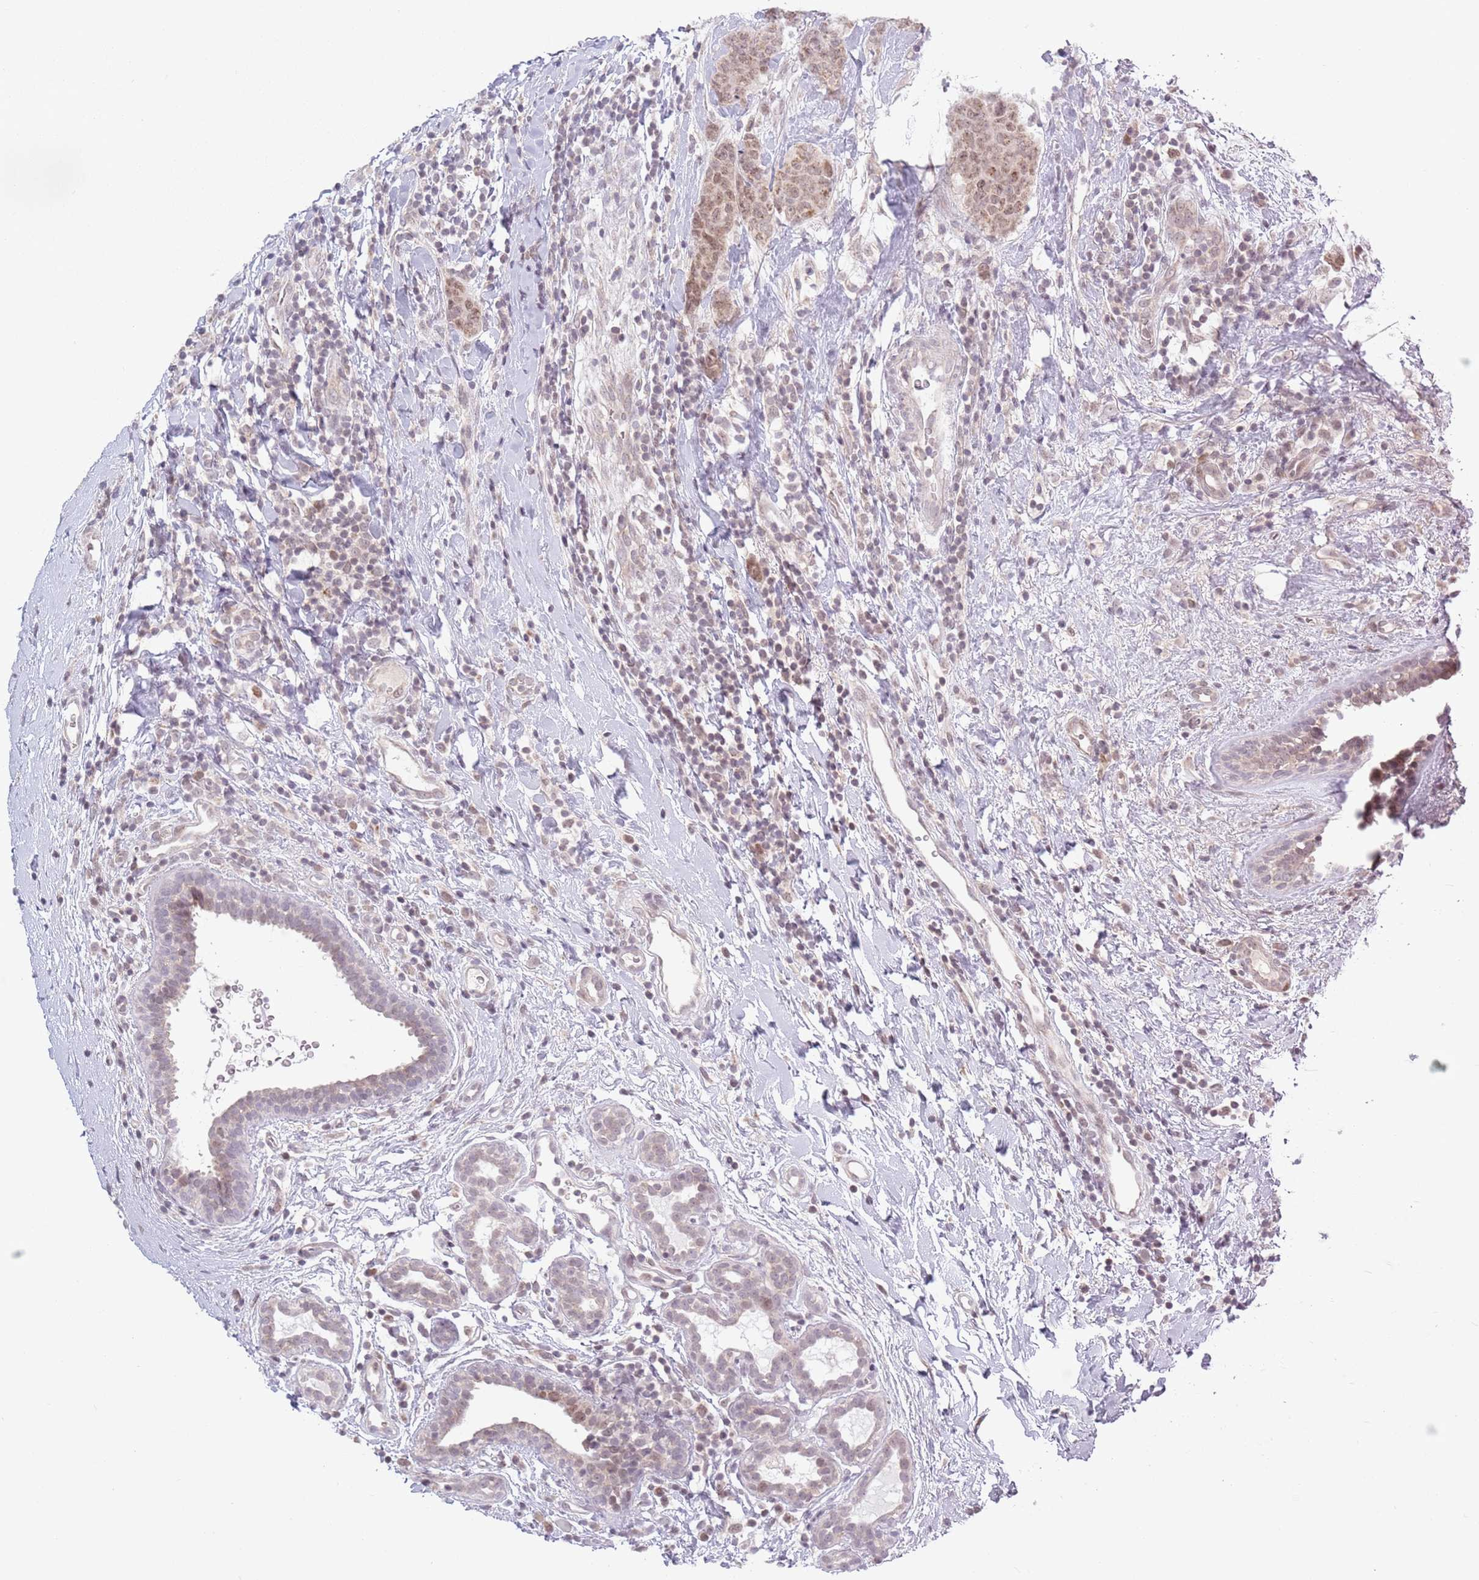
{"staining": {"intensity": "moderate", "quantity": ">75%", "location": "cytoplasmic/membranous,nuclear"}, "tissue": "breast cancer", "cell_type": "Tumor cells", "image_type": "cancer", "snomed": [{"axis": "morphology", "description": "Duct carcinoma"}, {"axis": "topography", "description": "Breast"}], "caption": "Protein expression analysis of human breast infiltrating ductal carcinoma reveals moderate cytoplasmic/membranous and nuclear expression in about >75% of tumor cells. The staining was performed using DAB (3,3'-diaminobenzidine) to visualize the protein expression in brown, while the nuclei were stained in blue with hematoxylin (Magnification: 20x).", "gene": "MRPL34", "patient": {"sex": "female", "age": 40}}